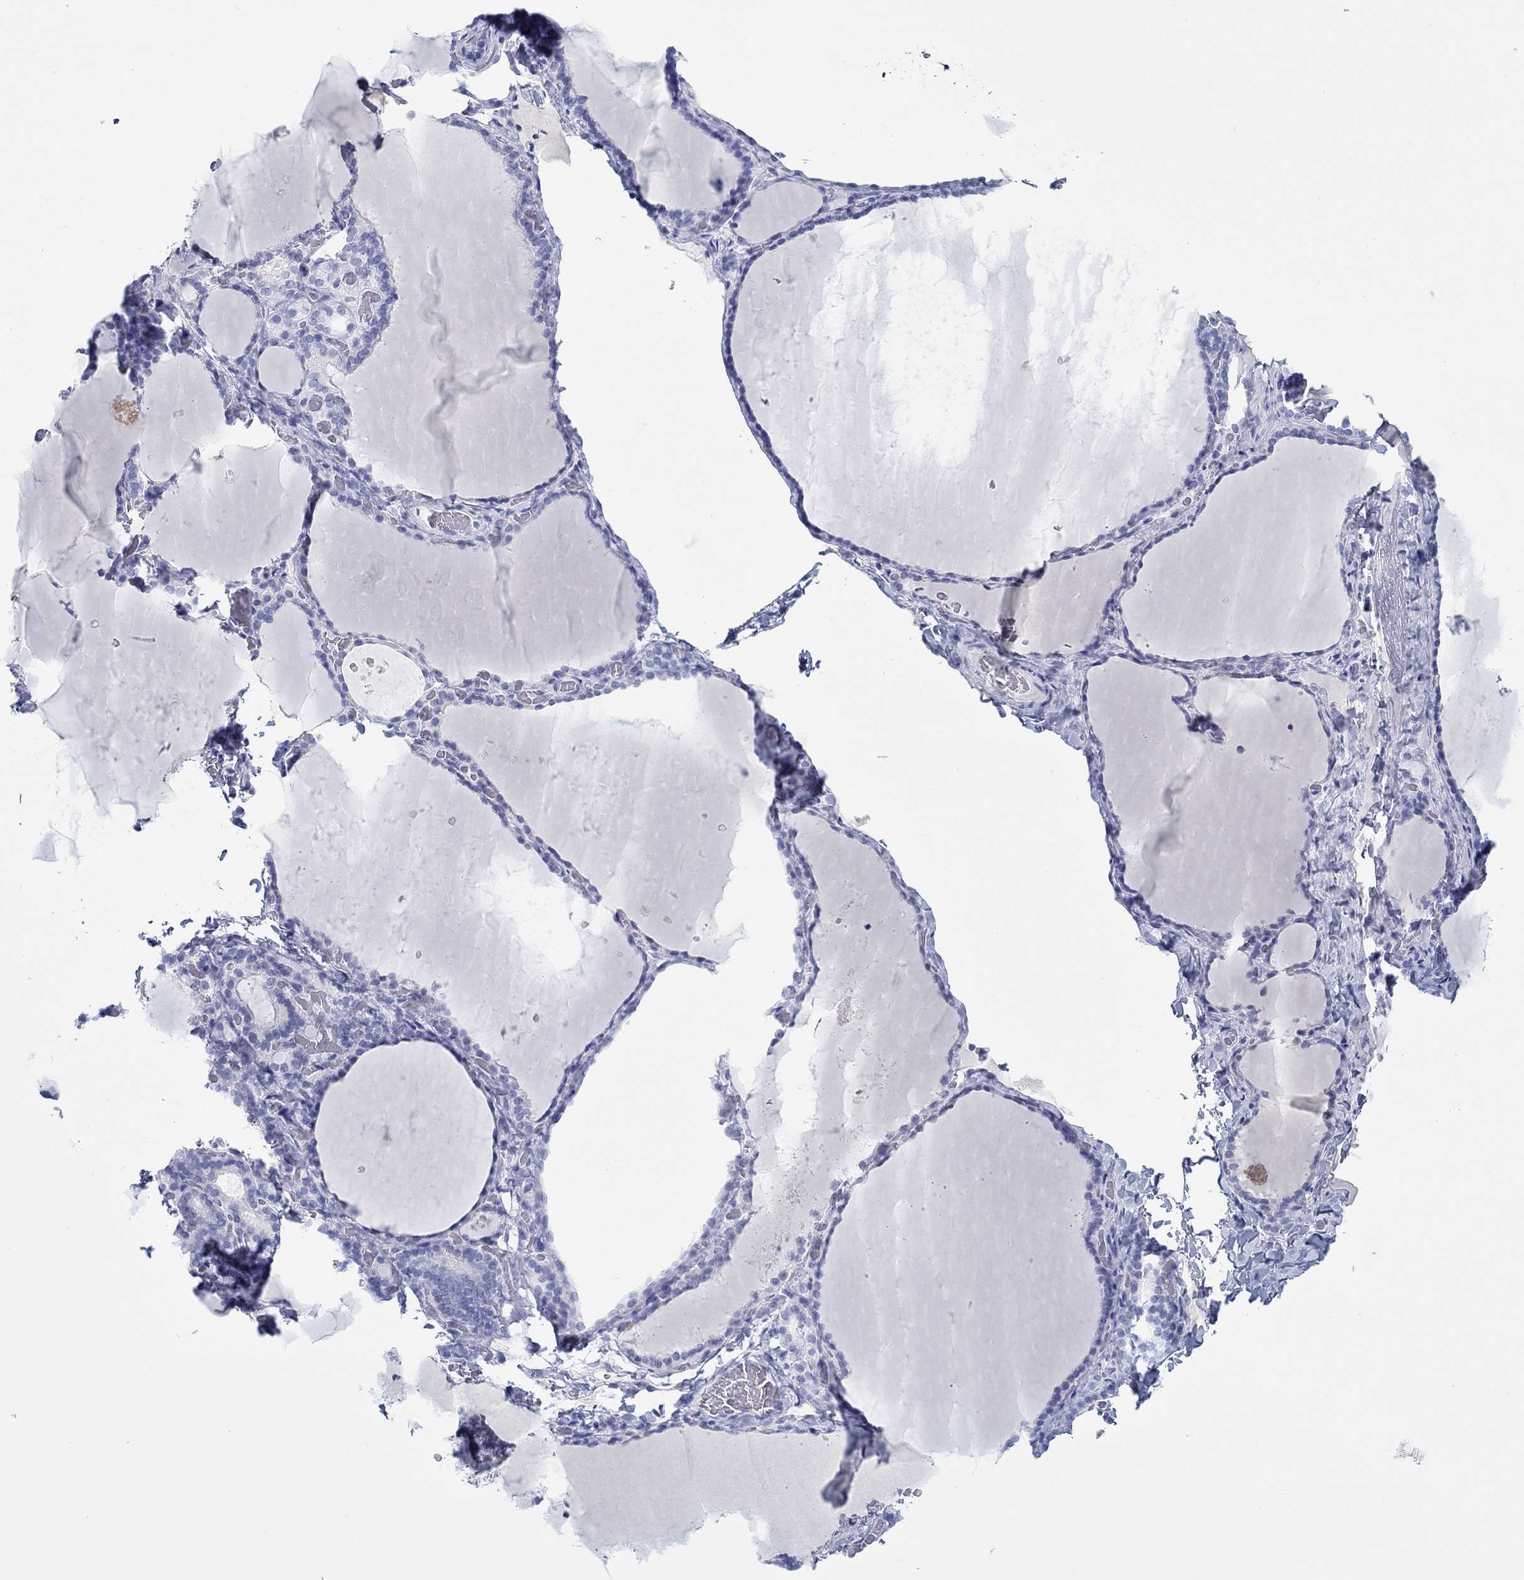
{"staining": {"intensity": "negative", "quantity": "none", "location": "none"}, "tissue": "thyroid gland", "cell_type": "Glandular cells", "image_type": "normal", "snomed": [{"axis": "morphology", "description": "Normal tissue, NOS"}, {"axis": "morphology", "description": "Hyperplasia, NOS"}, {"axis": "topography", "description": "Thyroid gland"}], "caption": "DAB (3,3'-diaminobenzidine) immunohistochemical staining of unremarkable thyroid gland displays no significant positivity in glandular cells.", "gene": "PAX9", "patient": {"sex": "female", "age": 27}}